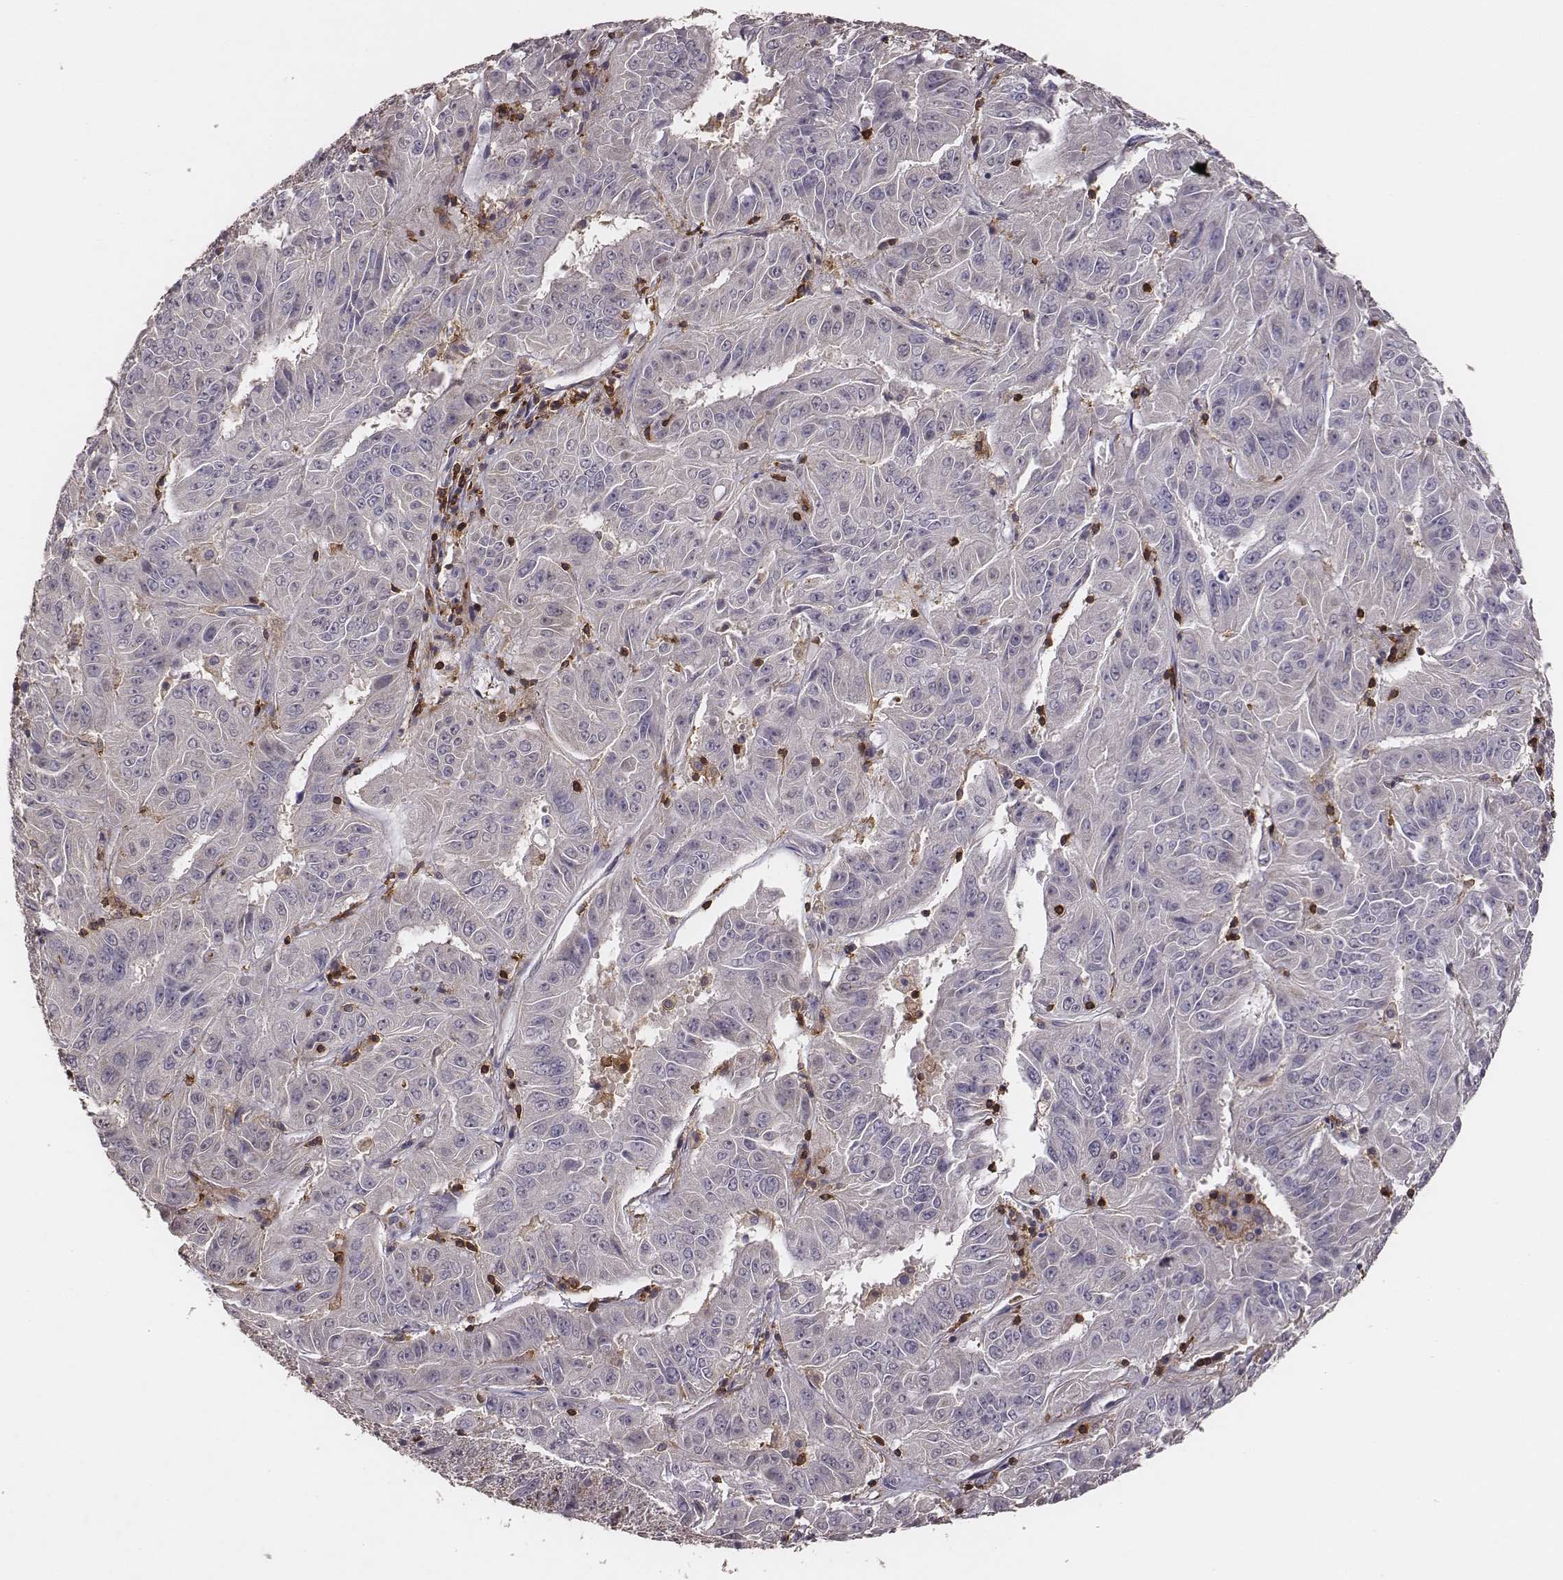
{"staining": {"intensity": "negative", "quantity": "none", "location": "none"}, "tissue": "pancreatic cancer", "cell_type": "Tumor cells", "image_type": "cancer", "snomed": [{"axis": "morphology", "description": "Adenocarcinoma, NOS"}, {"axis": "topography", "description": "Pancreas"}], "caption": "Pancreatic cancer stained for a protein using immunohistochemistry reveals no positivity tumor cells.", "gene": "PILRA", "patient": {"sex": "male", "age": 63}}